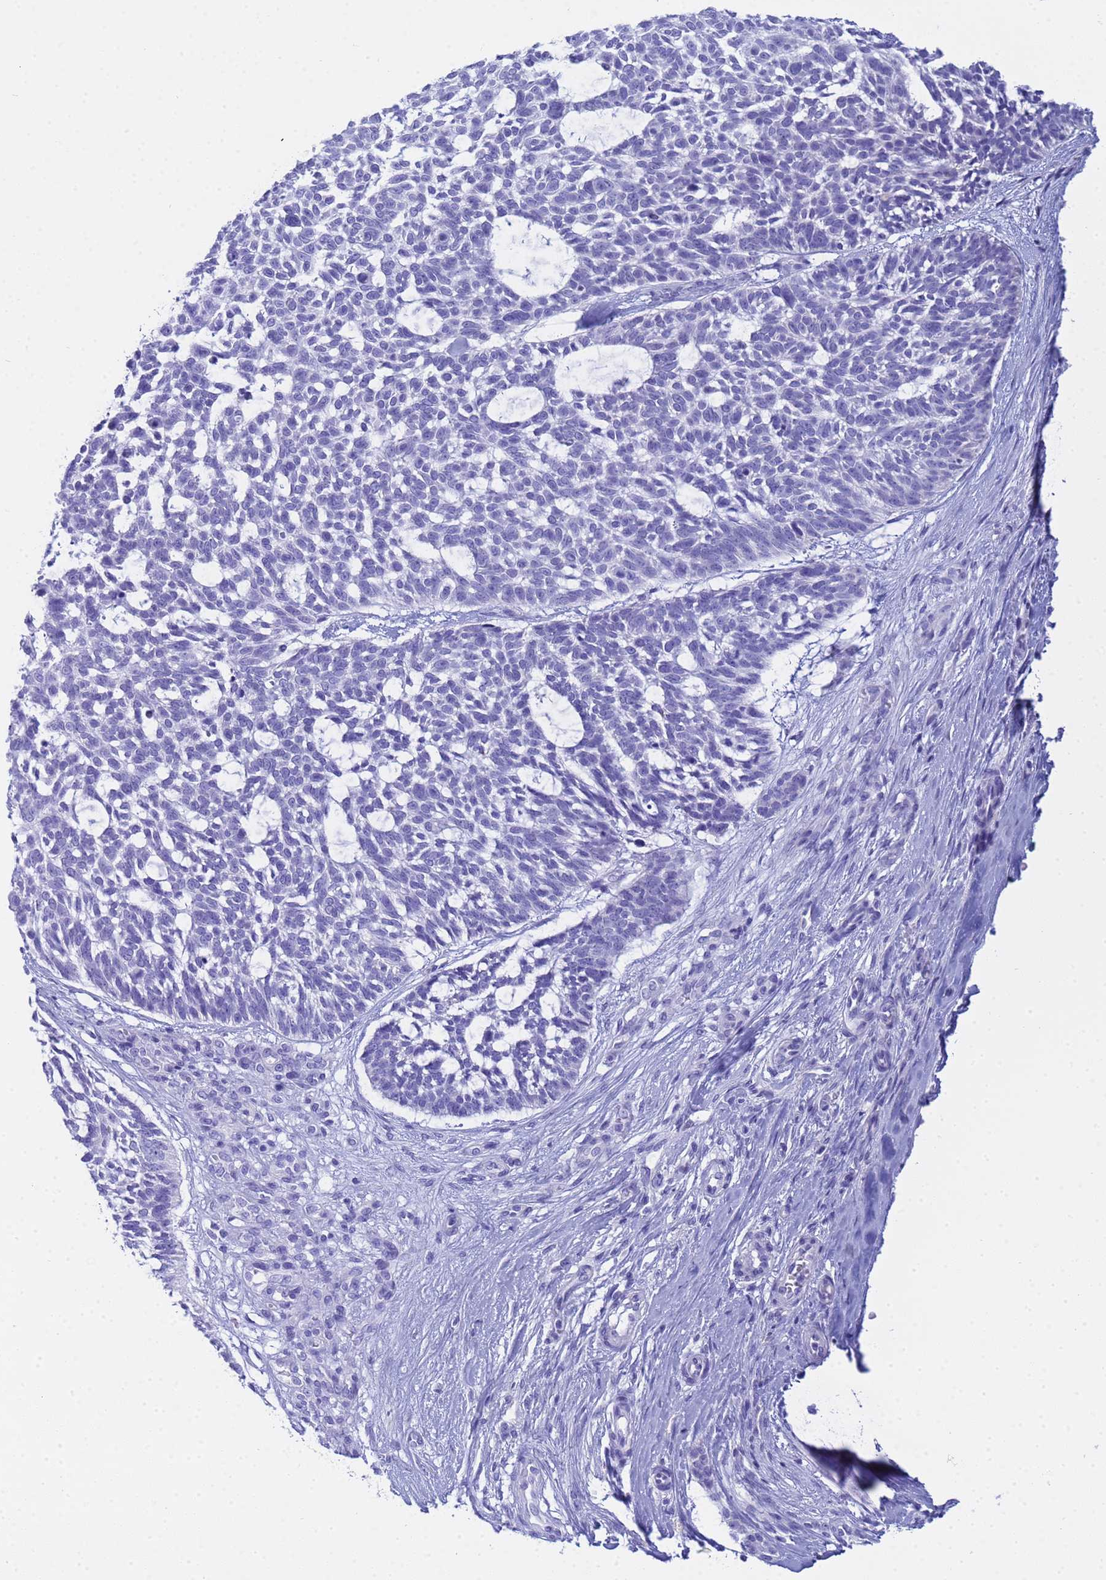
{"staining": {"intensity": "negative", "quantity": "none", "location": "none"}, "tissue": "skin cancer", "cell_type": "Tumor cells", "image_type": "cancer", "snomed": [{"axis": "morphology", "description": "Basal cell carcinoma"}, {"axis": "topography", "description": "Skin"}], "caption": "Tumor cells show no significant positivity in skin basal cell carcinoma. (DAB (3,3'-diaminobenzidine) immunohistochemistry with hematoxylin counter stain).", "gene": "AQP12A", "patient": {"sex": "male", "age": 88}}